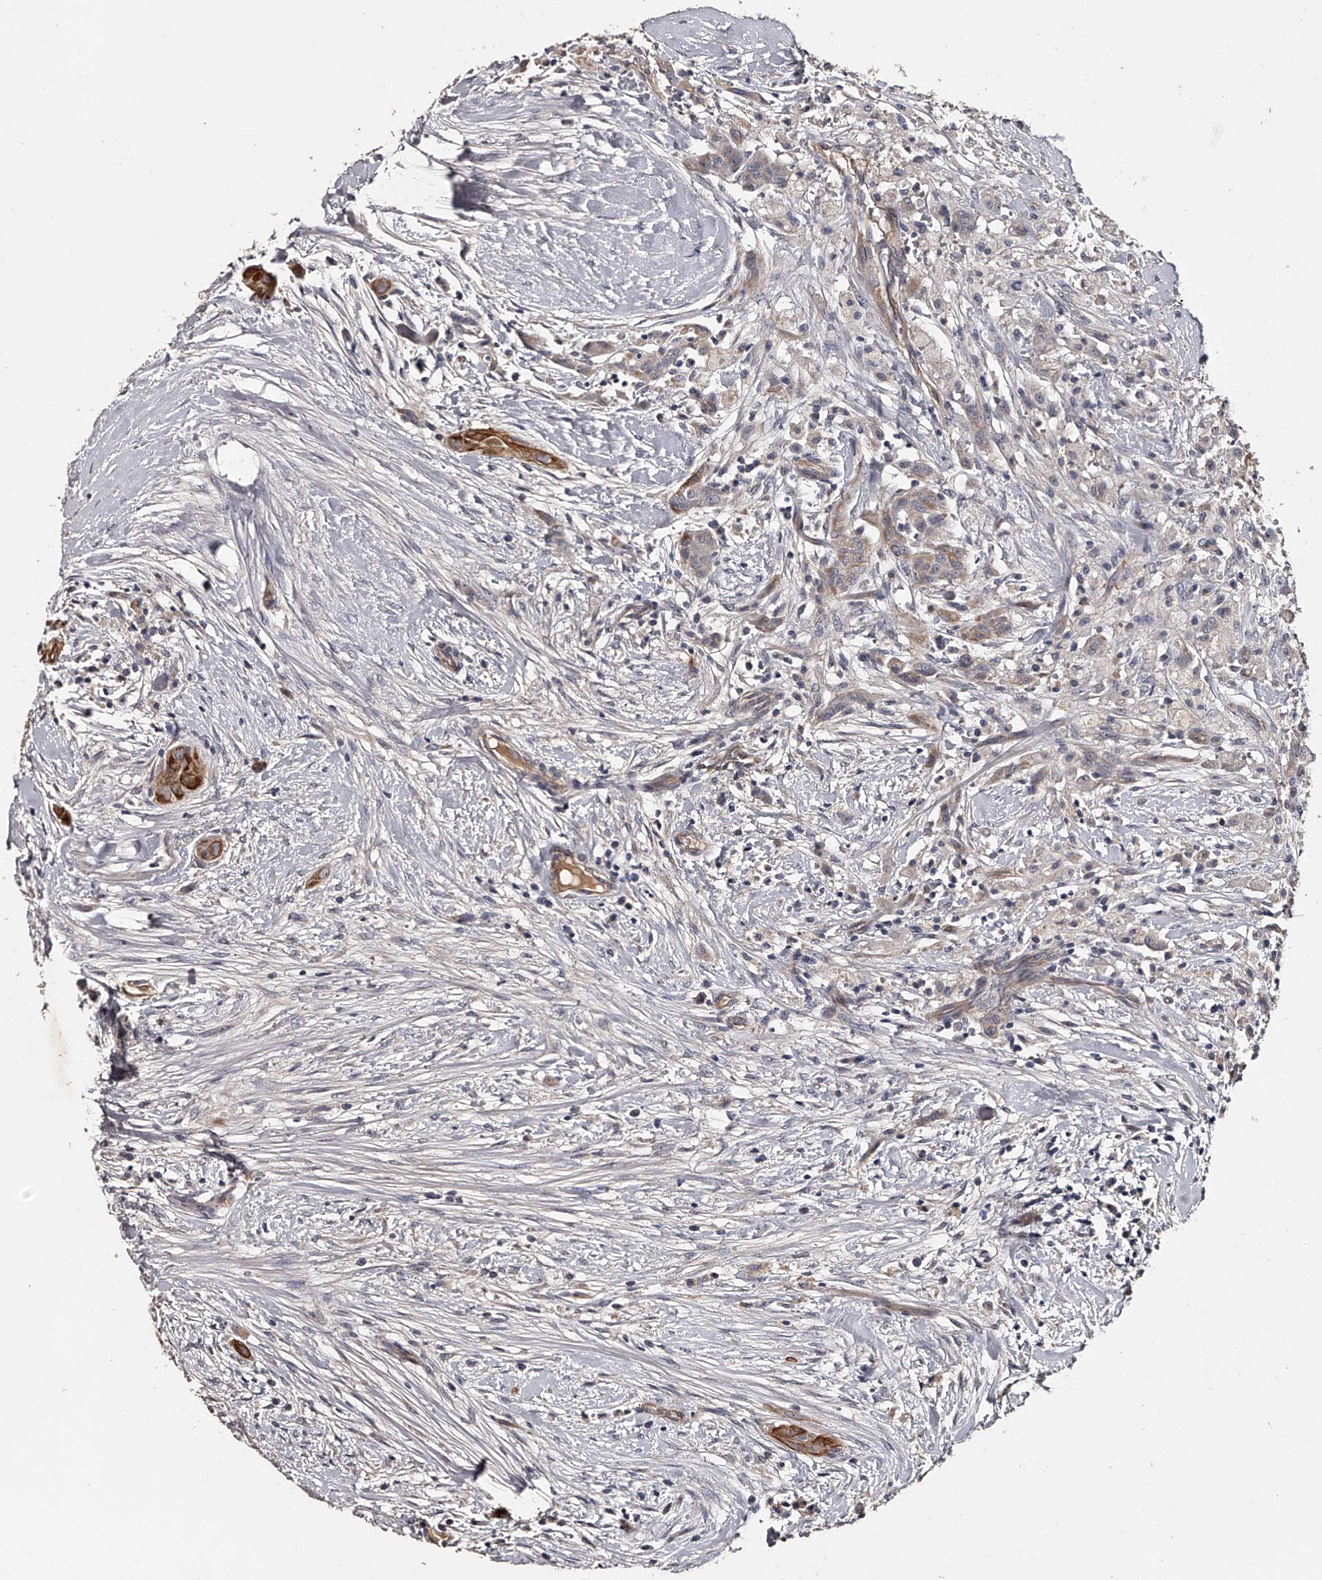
{"staining": {"intensity": "strong", "quantity": "25%-75%", "location": "cytoplasmic/membranous"}, "tissue": "thyroid cancer", "cell_type": "Tumor cells", "image_type": "cancer", "snomed": [{"axis": "morphology", "description": "Papillary adenocarcinoma, NOS"}, {"axis": "topography", "description": "Thyroid gland"}], "caption": "Thyroid cancer tissue demonstrates strong cytoplasmic/membranous positivity in approximately 25%-75% of tumor cells (Stains: DAB in brown, nuclei in blue, Microscopy: brightfield microscopy at high magnification).", "gene": "MDN1", "patient": {"sex": "female", "age": 59}}